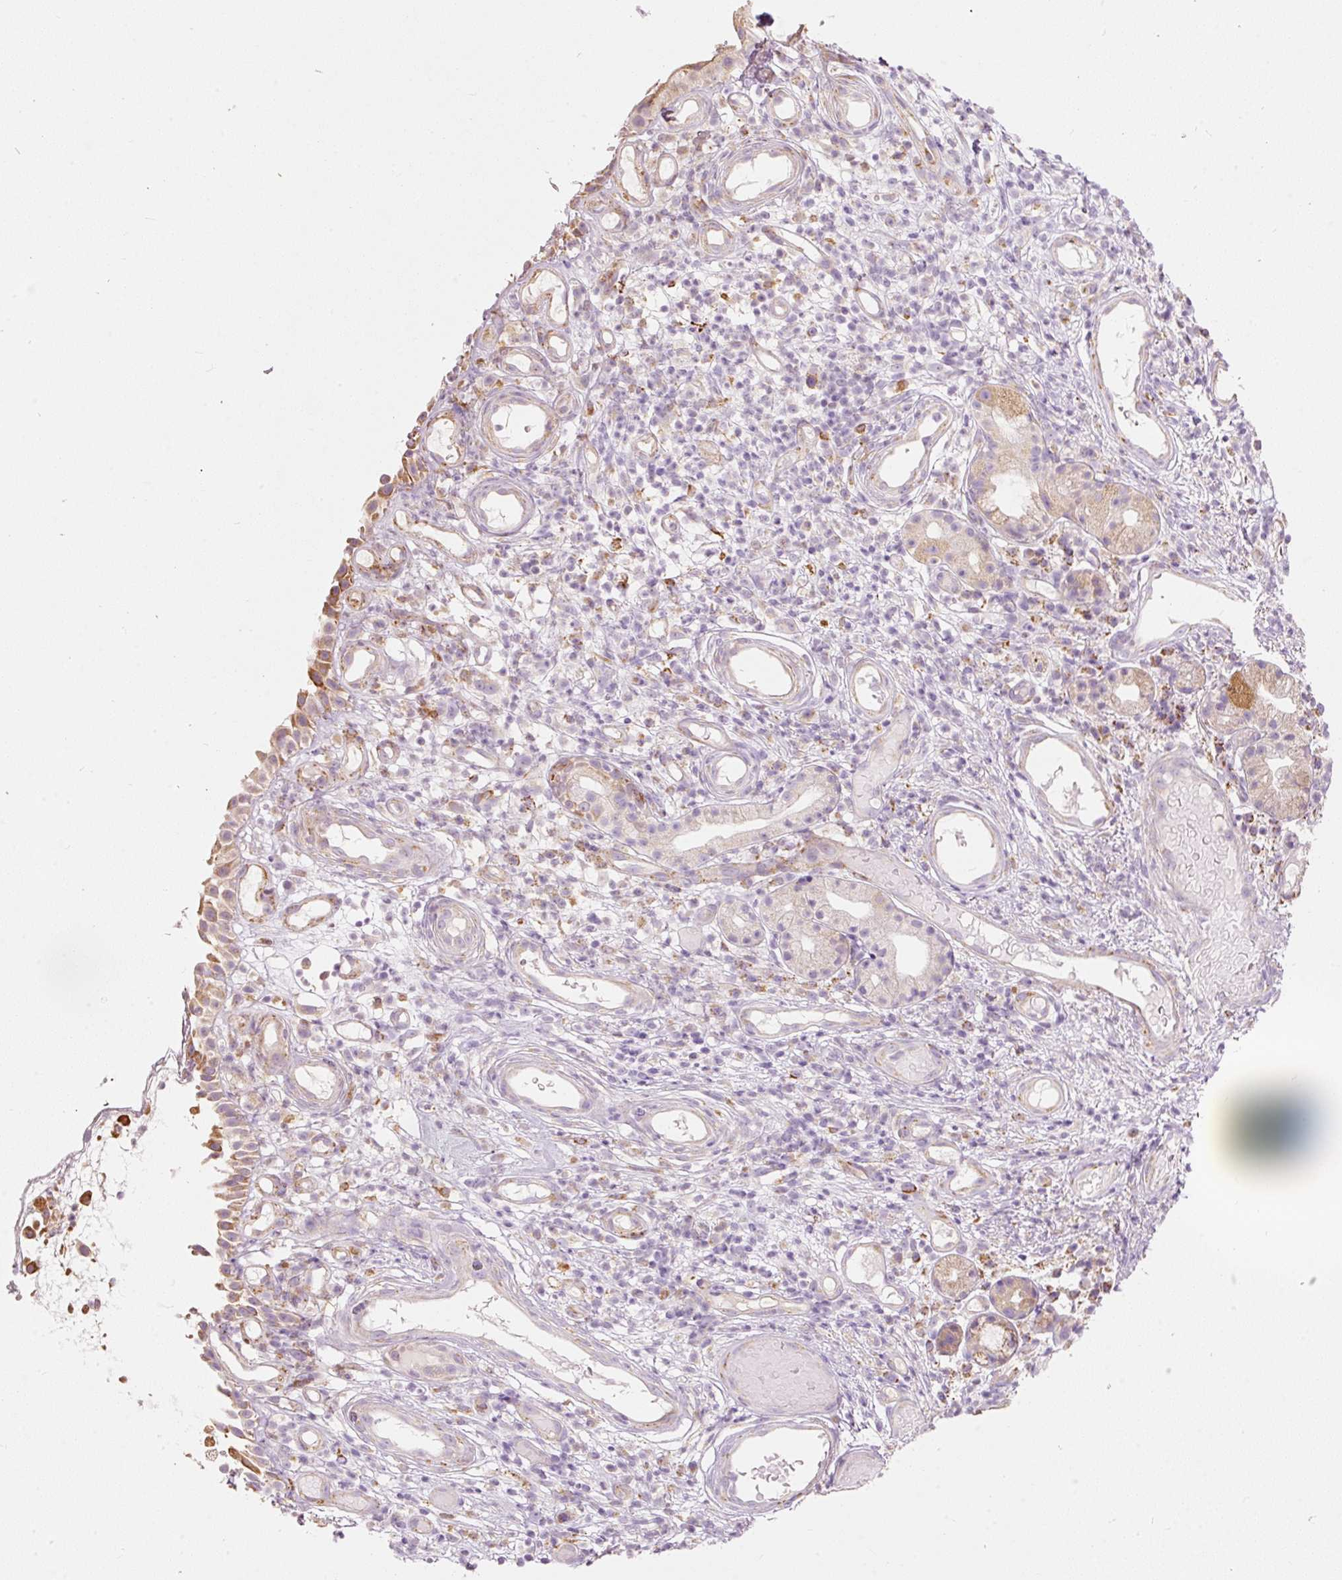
{"staining": {"intensity": "moderate", "quantity": ">75%", "location": "cytoplasmic/membranous"}, "tissue": "nasopharynx", "cell_type": "Respiratory epithelial cells", "image_type": "normal", "snomed": [{"axis": "morphology", "description": "Normal tissue, NOS"}, {"axis": "morphology", "description": "Inflammation, NOS"}, {"axis": "topography", "description": "Nasopharynx"}], "caption": "Protein expression analysis of unremarkable nasopharynx displays moderate cytoplasmic/membranous expression in about >75% of respiratory epithelial cells. Nuclei are stained in blue.", "gene": "MTHFD2", "patient": {"sex": "male", "age": 54}}